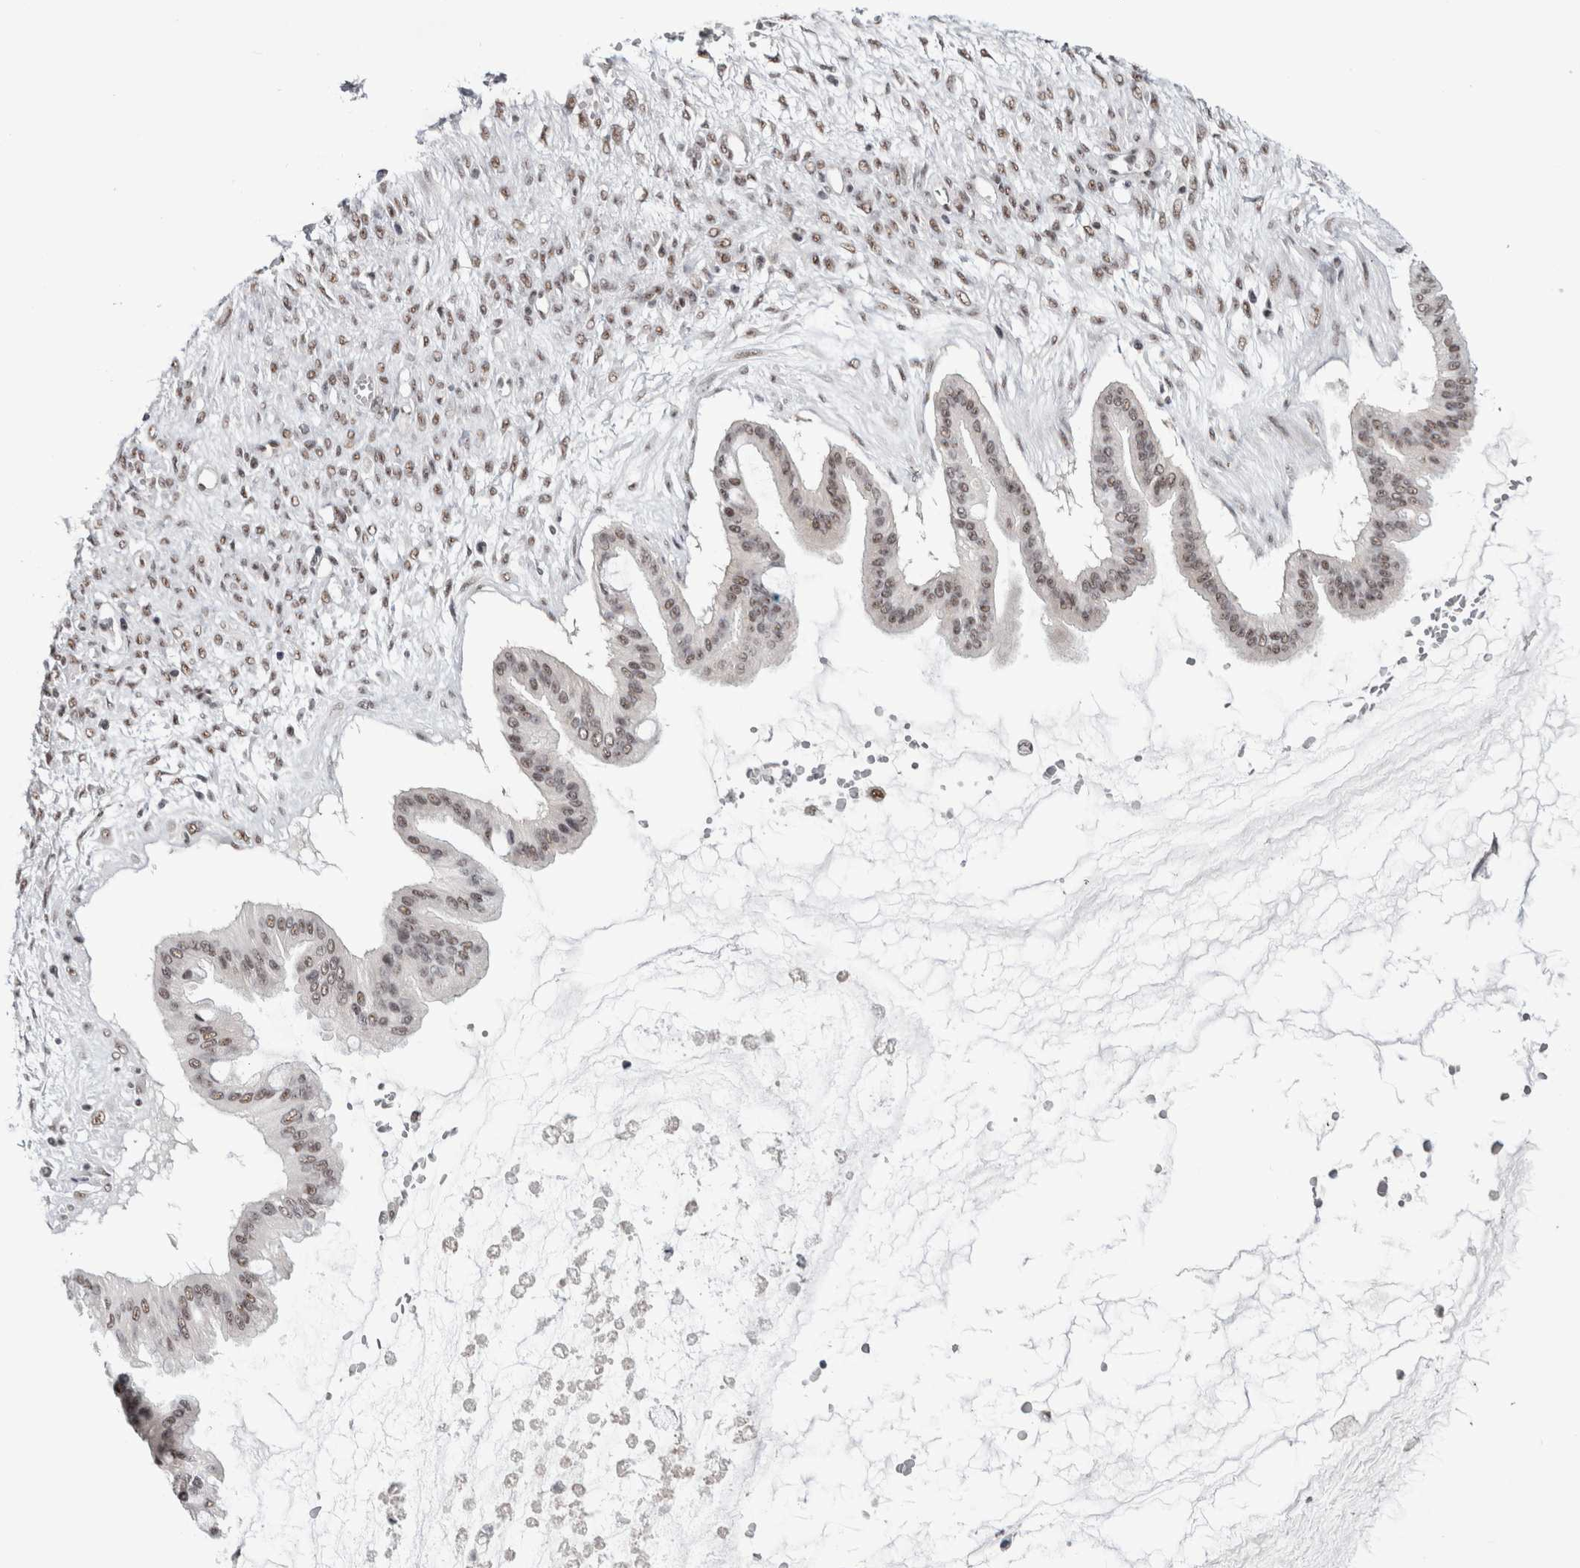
{"staining": {"intensity": "weak", "quantity": ">75%", "location": "nuclear"}, "tissue": "ovarian cancer", "cell_type": "Tumor cells", "image_type": "cancer", "snomed": [{"axis": "morphology", "description": "Cystadenocarcinoma, mucinous, NOS"}, {"axis": "topography", "description": "Ovary"}], "caption": "DAB immunohistochemical staining of human ovarian cancer (mucinous cystadenocarcinoma) exhibits weak nuclear protein staining in about >75% of tumor cells. Nuclei are stained in blue.", "gene": "MKNK1", "patient": {"sex": "female", "age": 73}}